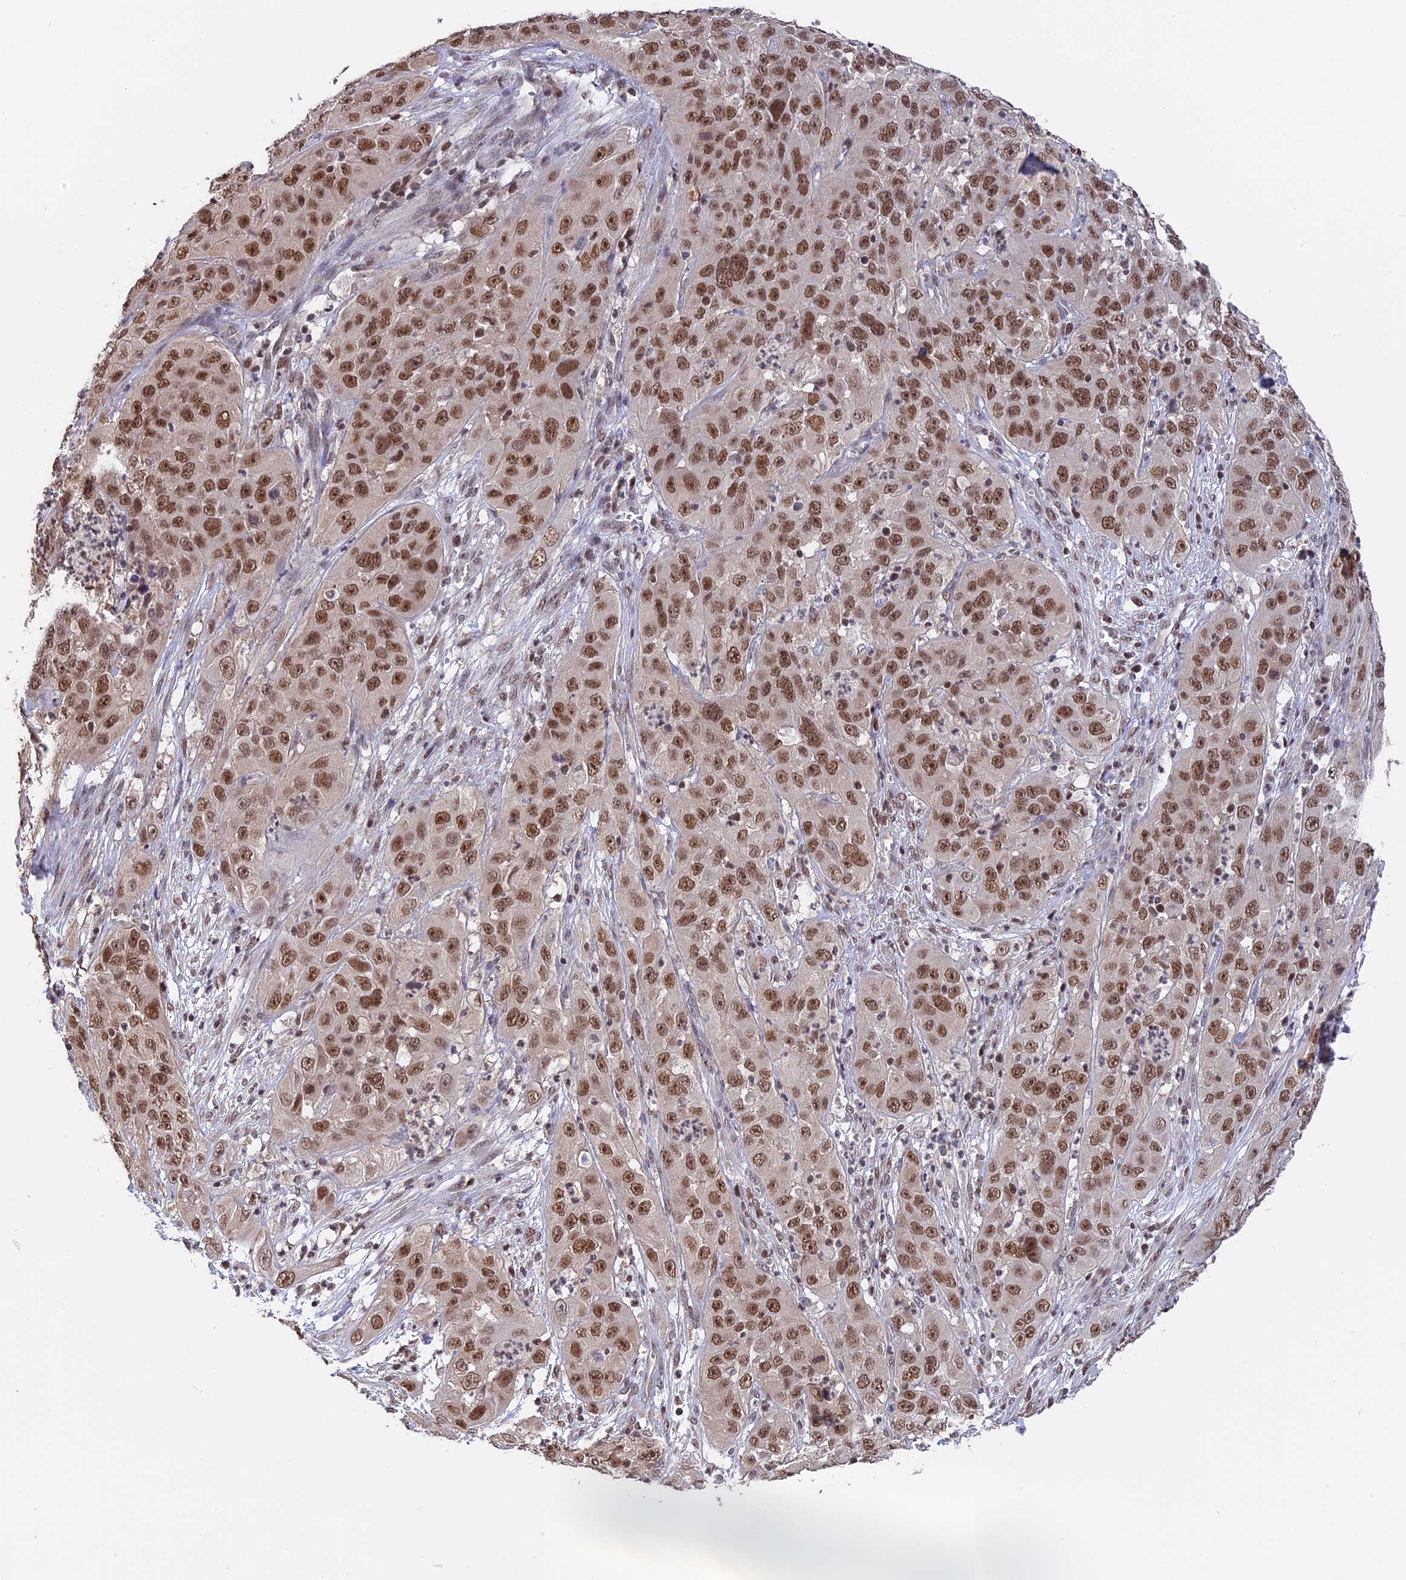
{"staining": {"intensity": "moderate", "quantity": ">75%", "location": "nuclear"}, "tissue": "cervical cancer", "cell_type": "Tumor cells", "image_type": "cancer", "snomed": [{"axis": "morphology", "description": "Squamous cell carcinoma, NOS"}, {"axis": "topography", "description": "Cervix"}], "caption": "An image showing moderate nuclear expression in about >75% of tumor cells in cervical cancer (squamous cell carcinoma), as visualized by brown immunohistochemical staining.", "gene": "RFC5", "patient": {"sex": "female", "age": 32}}